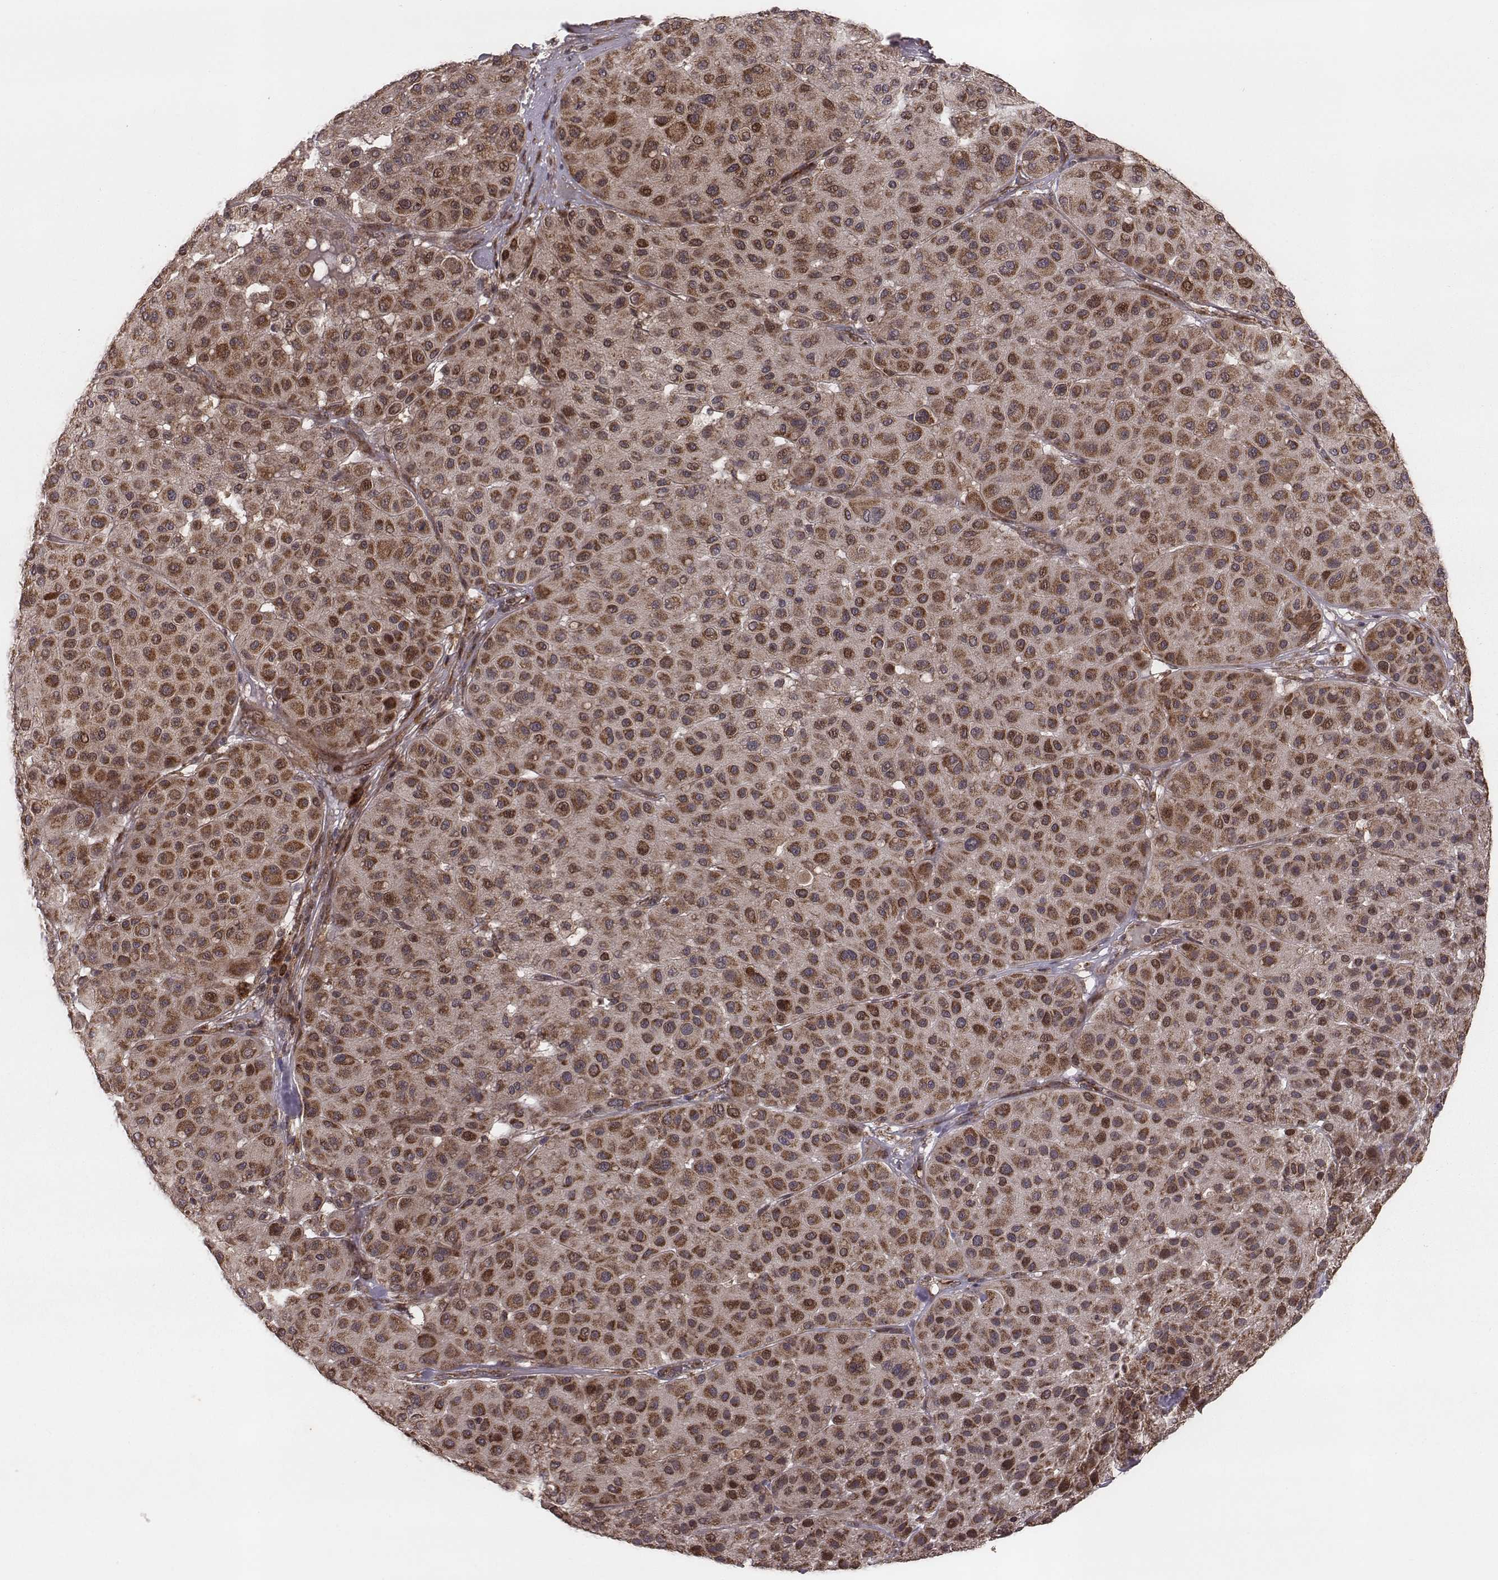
{"staining": {"intensity": "moderate", "quantity": ">75%", "location": "cytoplasmic/membranous"}, "tissue": "melanoma", "cell_type": "Tumor cells", "image_type": "cancer", "snomed": [{"axis": "morphology", "description": "Malignant melanoma, Metastatic site"}, {"axis": "topography", "description": "Smooth muscle"}], "caption": "Immunohistochemical staining of human malignant melanoma (metastatic site) reveals medium levels of moderate cytoplasmic/membranous protein staining in about >75% of tumor cells.", "gene": "ZDHHC21", "patient": {"sex": "male", "age": 41}}